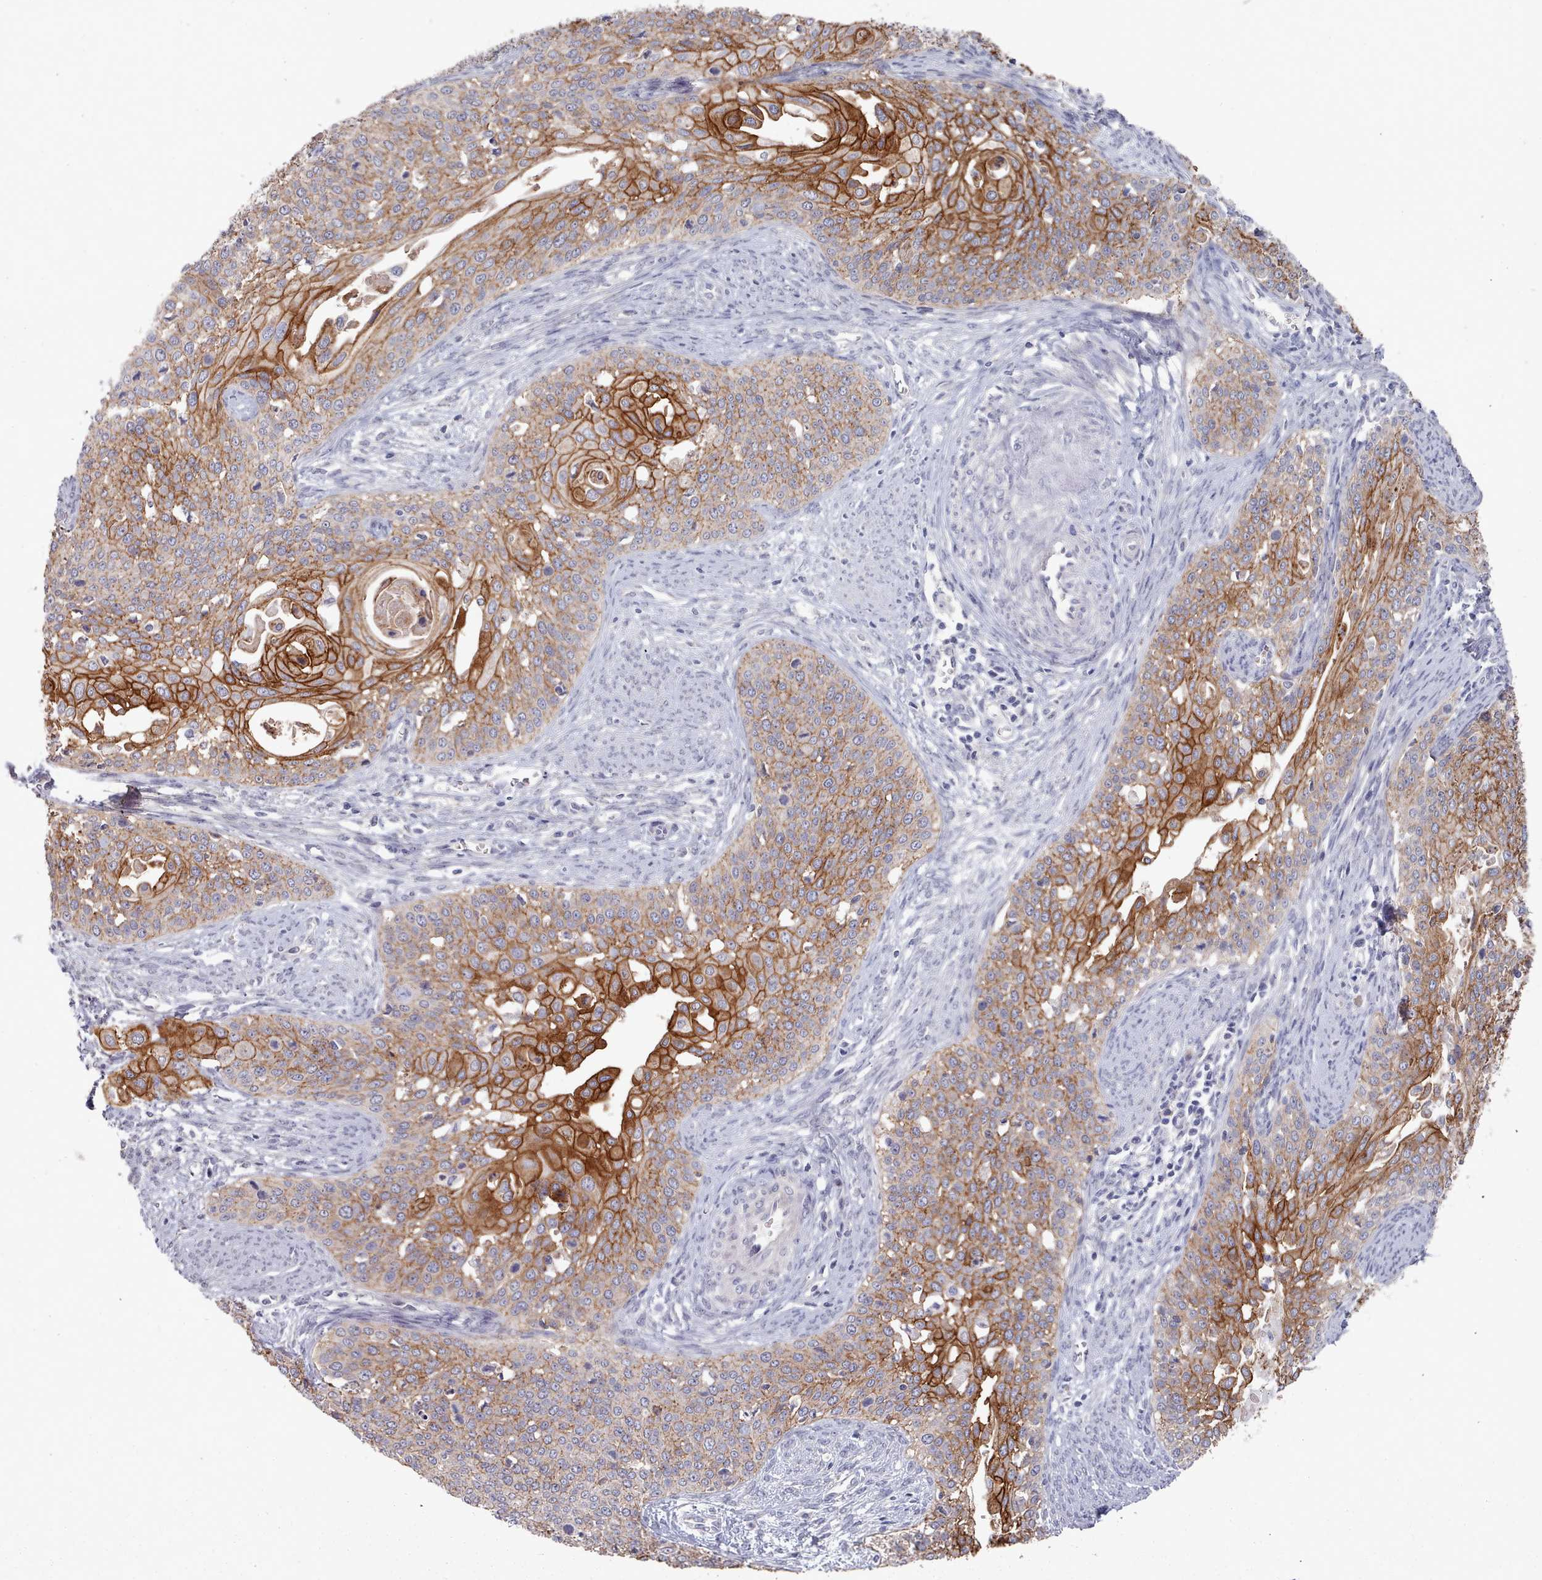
{"staining": {"intensity": "strong", "quantity": ">75%", "location": "cytoplasmic/membranous"}, "tissue": "cervical cancer", "cell_type": "Tumor cells", "image_type": "cancer", "snomed": [{"axis": "morphology", "description": "Squamous cell carcinoma, NOS"}, {"axis": "topography", "description": "Cervix"}], "caption": "Cervical cancer stained with a brown dye shows strong cytoplasmic/membranous positive positivity in about >75% of tumor cells.", "gene": "PROM2", "patient": {"sex": "female", "age": 44}}